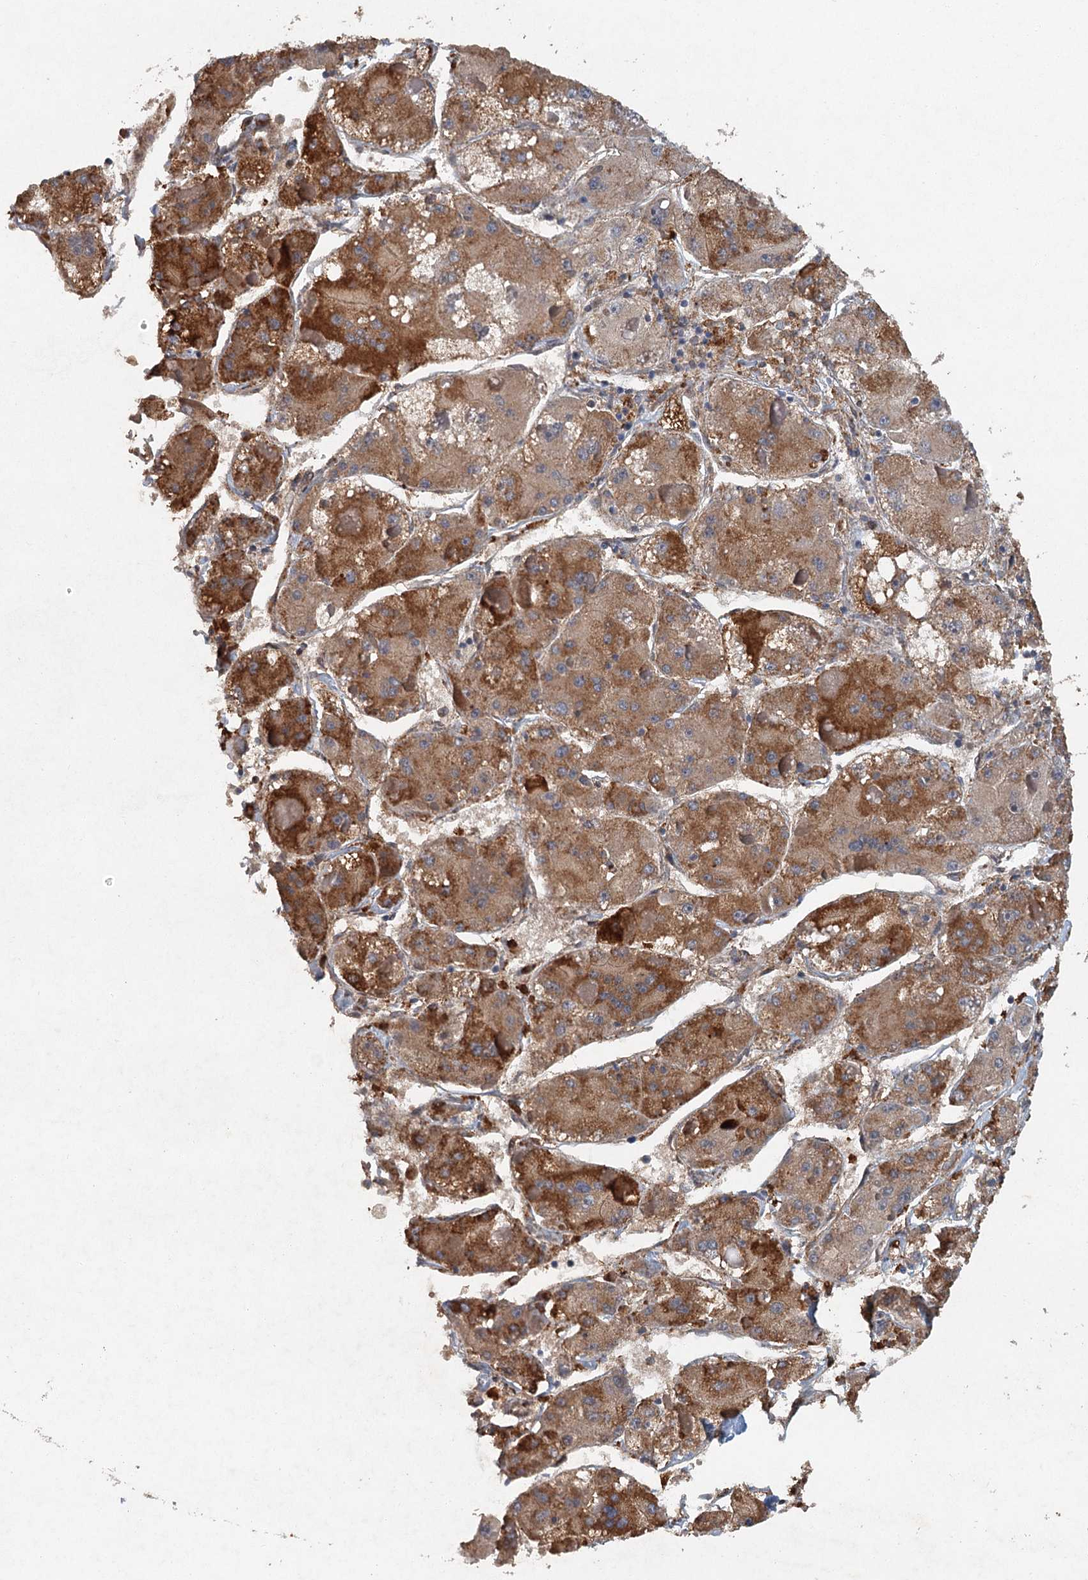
{"staining": {"intensity": "moderate", "quantity": "25%-75%", "location": "cytoplasmic/membranous"}, "tissue": "liver cancer", "cell_type": "Tumor cells", "image_type": "cancer", "snomed": [{"axis": "morphology", "description": "Carcinoma, Hepatocellular, NOS"}, {"axis": "topography", "description": "Liver"}], "caption": "This histopathology image displays immunohistochemistry staining of human liver cancer, with medium moderate cytoplasmic/membranous expression in approximately 25%-75% of tumor cells.", "gene": "SRPX2", "patient": {"sex": "female", "age": 73}}